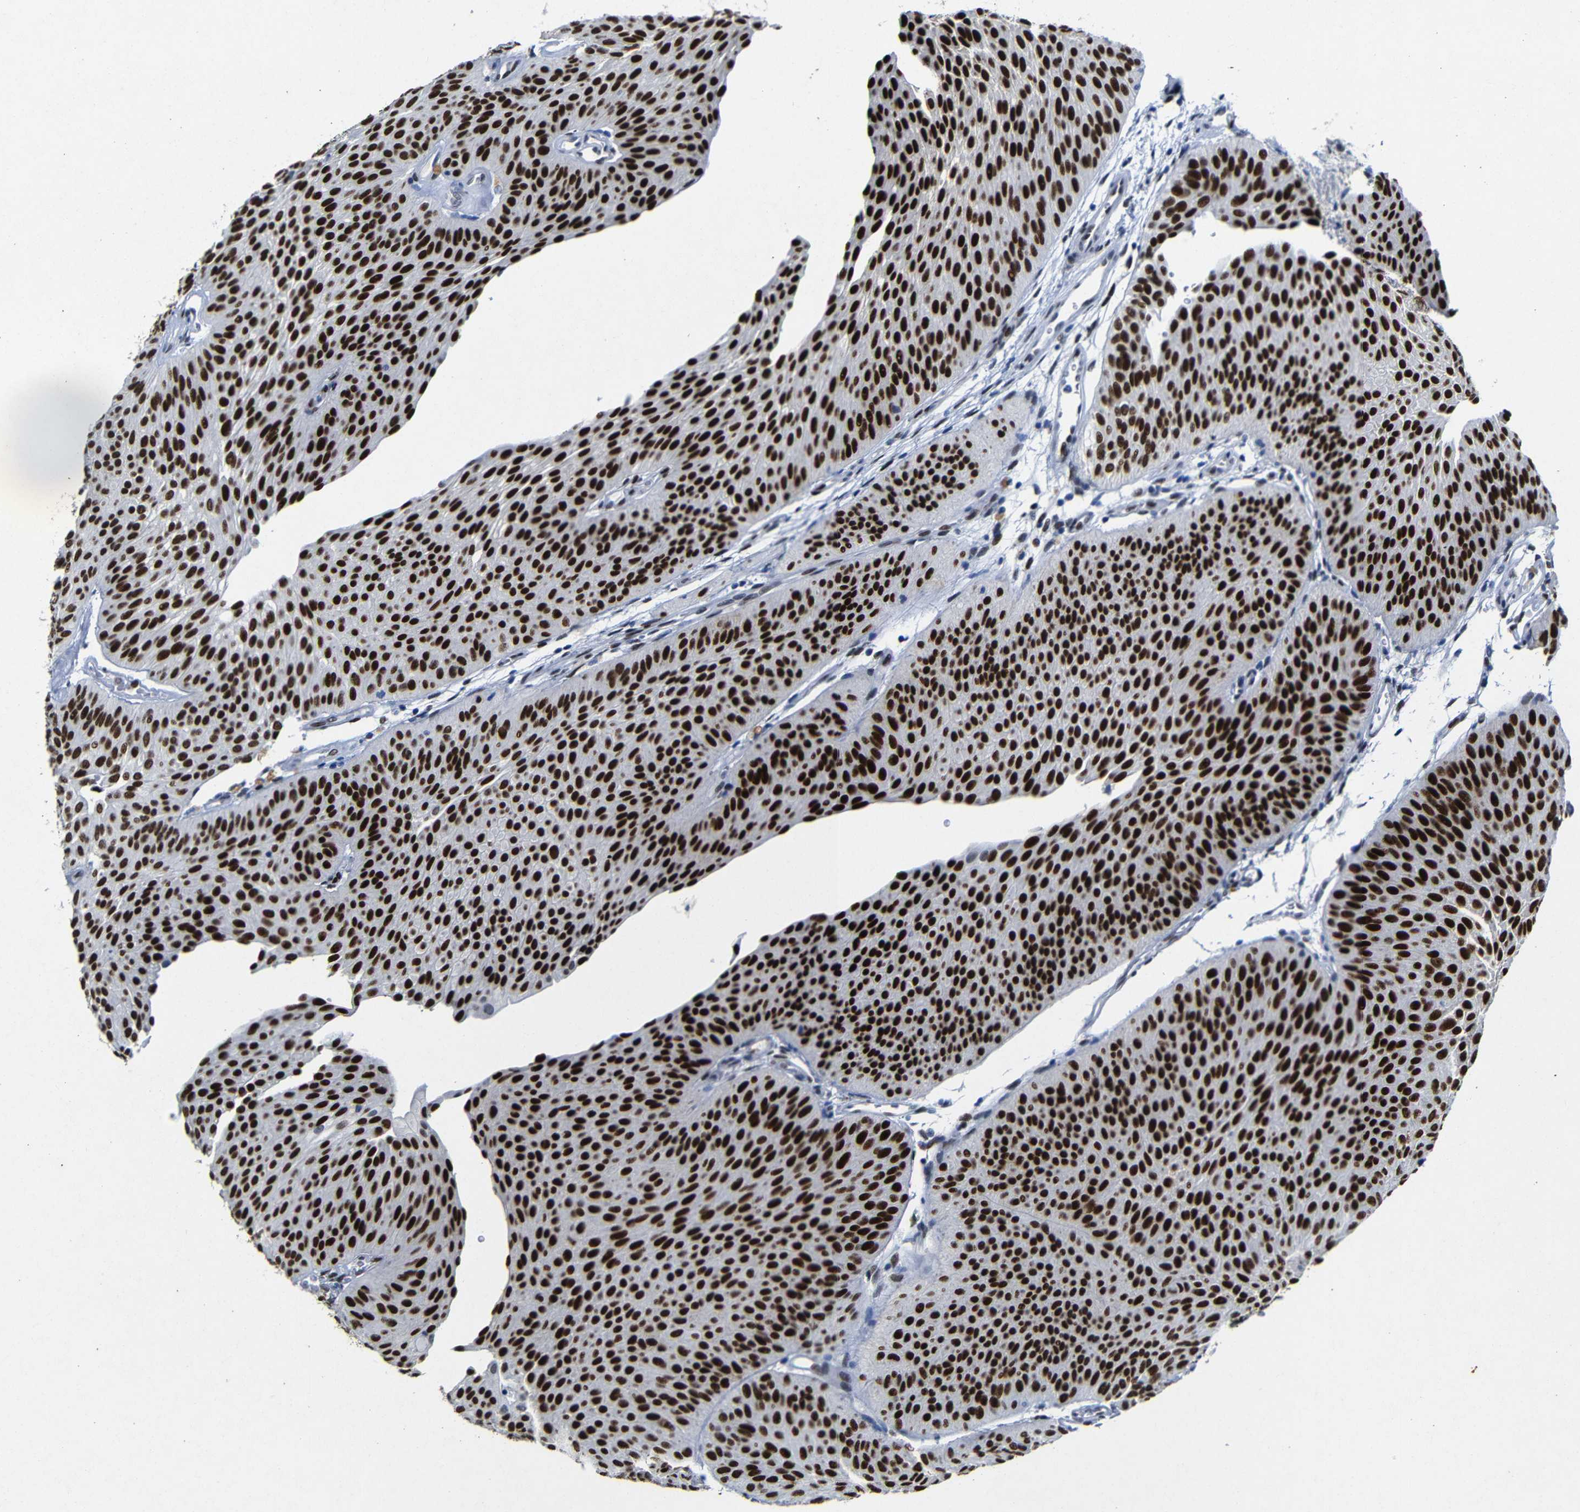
{"staining": {"intensity": "strong", "quantity": ">75%", "location": "nuclear"}, "tissue": "urothelial cancer", "cell_type": "Tumor cells", "image_type": "cancer", "snomed": [{"axis": "morphology", "description": "Urothelial carcinoma, Low grade"}, {"axis": "topography", "description": "Urinary bladder"}], "caption": "Immunohistochemical staining of urothelial cancer displays strong nuclear protein expression in approximately >75% of tumor cells.", "gene": "FOSL2", "patient": {"sex": "female", "age": 60}}